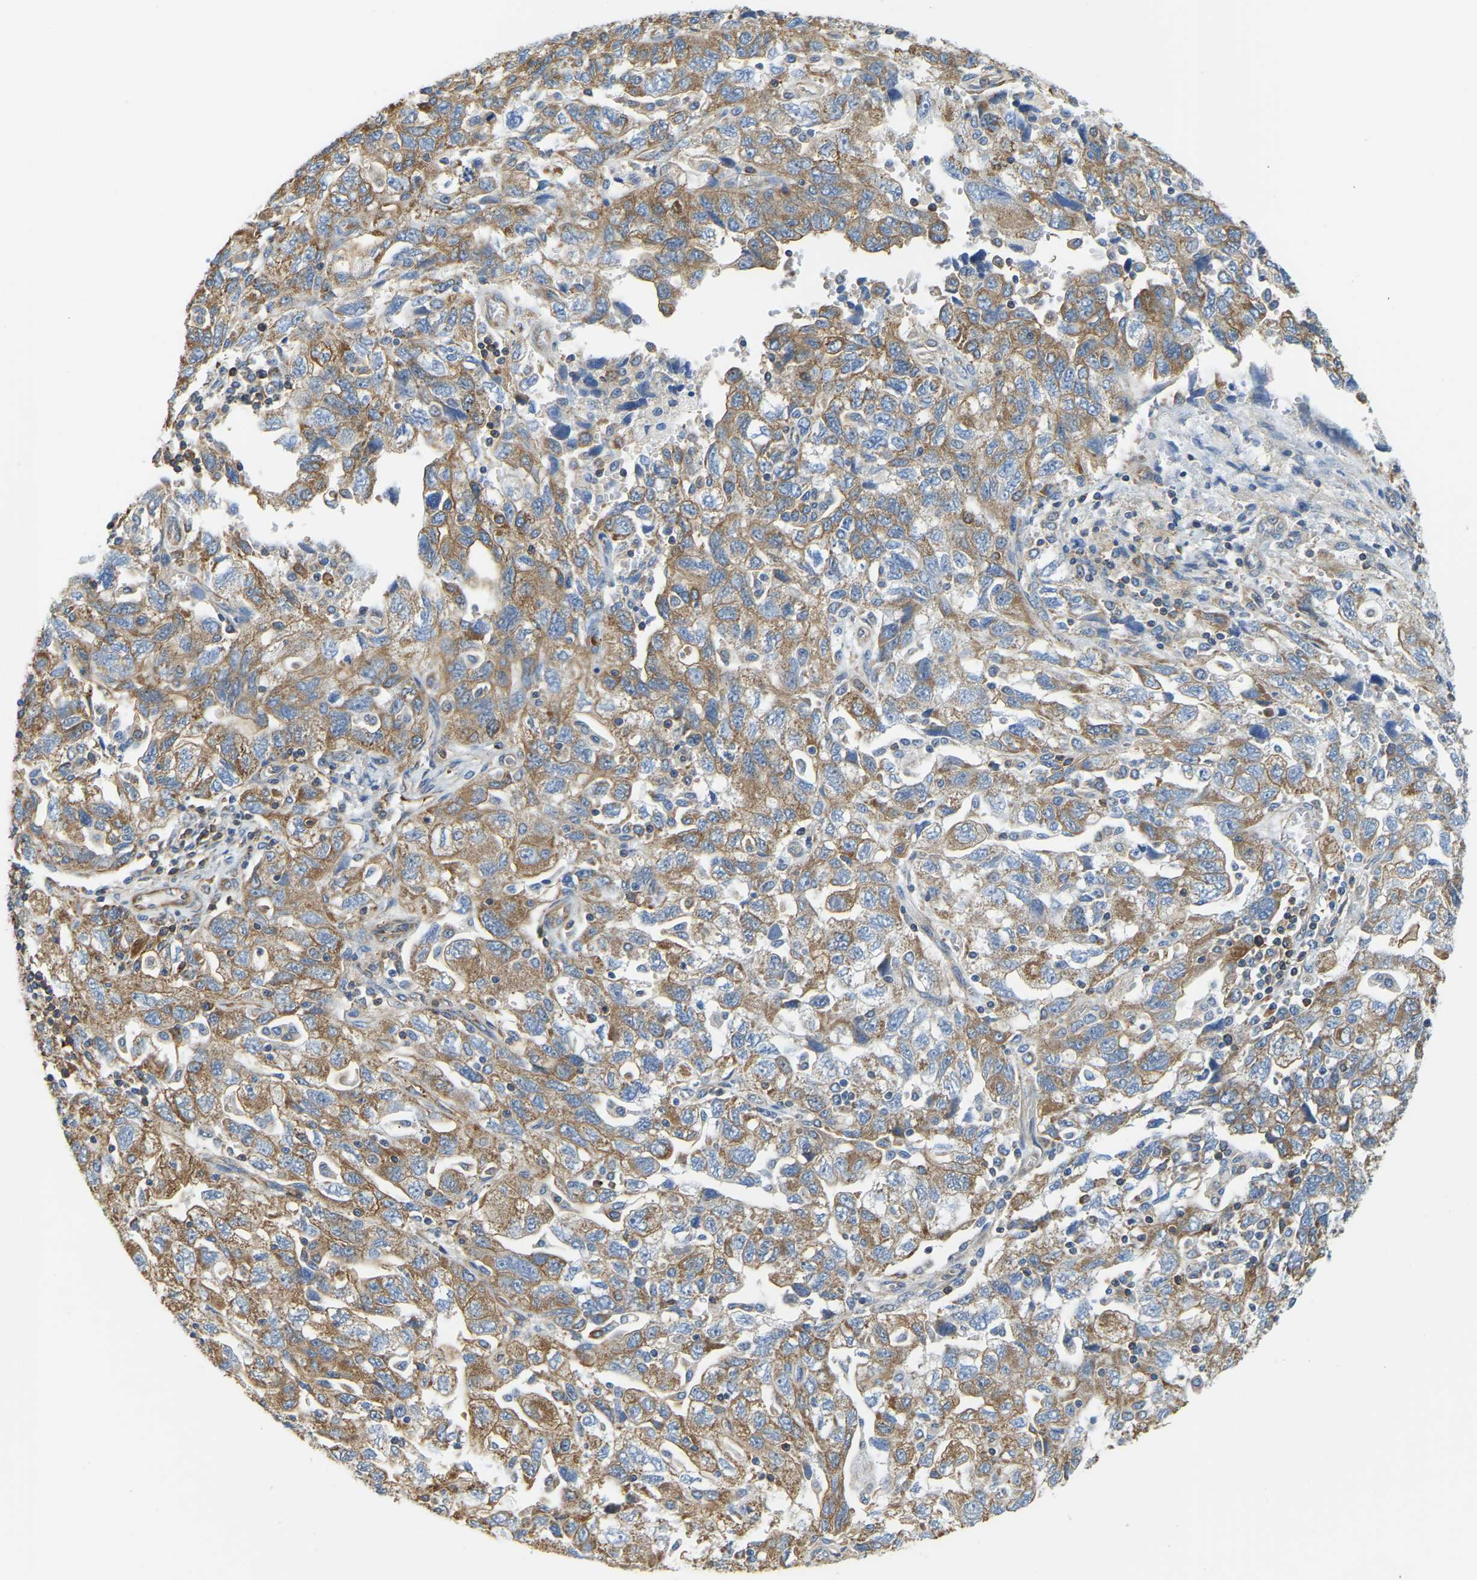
{"staining": {"intensity": "moderate", "quantity": ">75%", "location": "cytoplasmic/membranous"}, "tissue": "ovarian cancer", "cell_type": "Tumor cells", "image_type": "cancer", "snomed": [{"axis": "morphology", "description": "Carcinoma, NOS"}, {"axis": "morphology", "description": "Cystadenocarcinoma, serous, NOS"}, {"axis": "topography", "description": "Ovary"}], "caption": "Tumor cells show moderate cytoplasmic/membranous staining in approximately >75% of cells in ovarian cancer. The staining is performed using DAB brown chromogen to label protein expression. The nuclei are counter-stained blue using hematoxylin.", "gene": "AHNAK", "patient": {"sex": "female", "age": 69}}